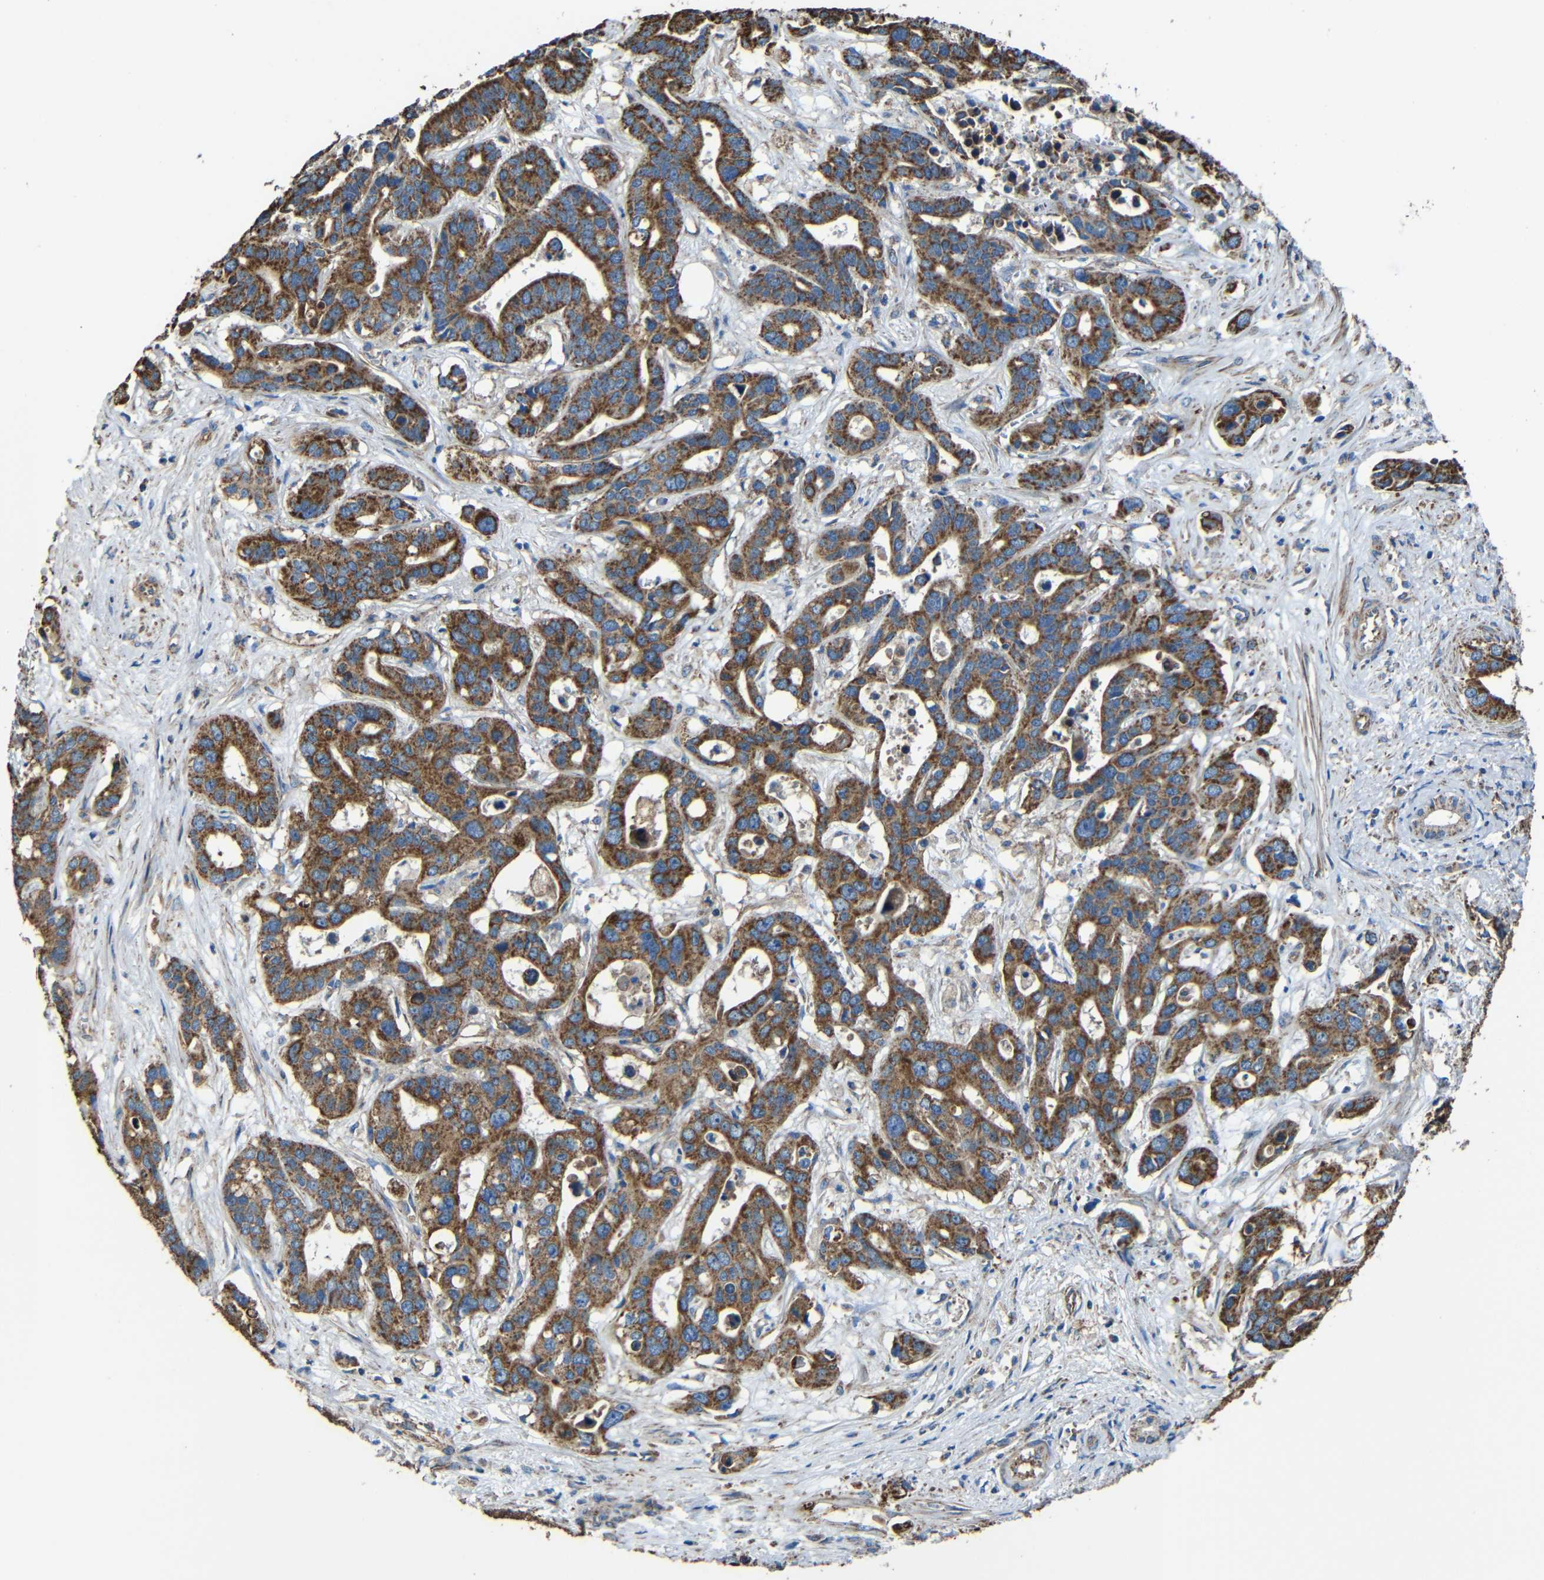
{"staining": {"intensity": "strong", "quantity": ">75%", "location": "cytoplasmic/membranous"}, "tissue": "liver cancer", "cell_type": "Tumor cells", "image_type": "cancer", "snomed": [{"axis": "morphology", "description": "Cholangiocarcinoma"}, {"axis": "topography", "description": "Liver"}], "caption": "A brown stain highlights strong cytoplasmic/membranous expression of a protein in liver cholangiocarcinoma tumor cells.", "gene": "INTS6L", "patient": {"sex": "female", "age": 65}}